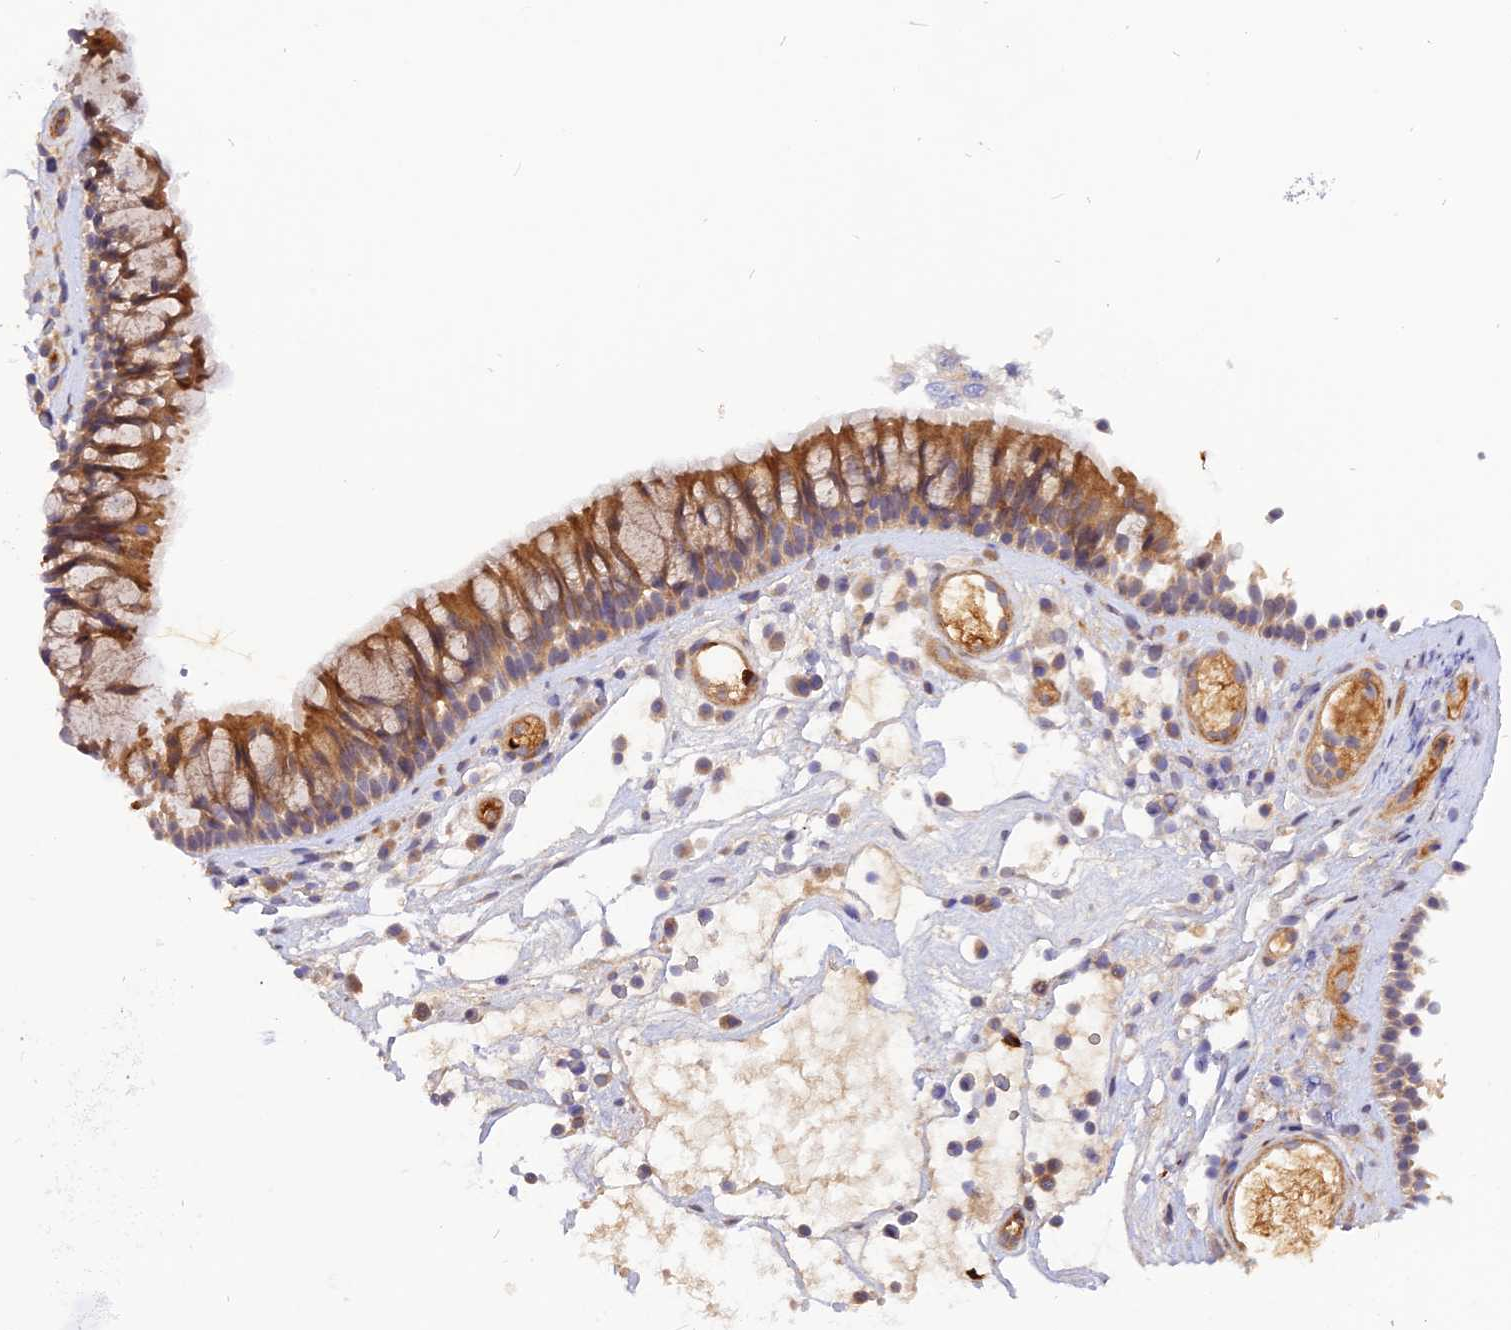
{"staining": {"intensity": "moderate", "quantity": ">75%", "location": "cytoplasmic/membranous"}, "tissue": "nasopharynx", "cell_type": "Respiratory epithelial cells", "image_type": "normal", "snomed": [{"axis": "morphology", "description": "Normal tissue, NOS"}, {"axis": "morphology", "description": "Inflammation, NOS"}, {"axis": "morphology", "description": "Malignant melanoma, Metastatic site"}, {"axis": "topography", "description": "Nasopharynx"}], "caption": "Respiratory epithelial cells exhibit medium levels of moderate cytoplasmic/membranous expression in about >75% of cells in normal nasopharynx.", "gene": "WDFY4", "patient": {"sex": "male", "age": 70}}